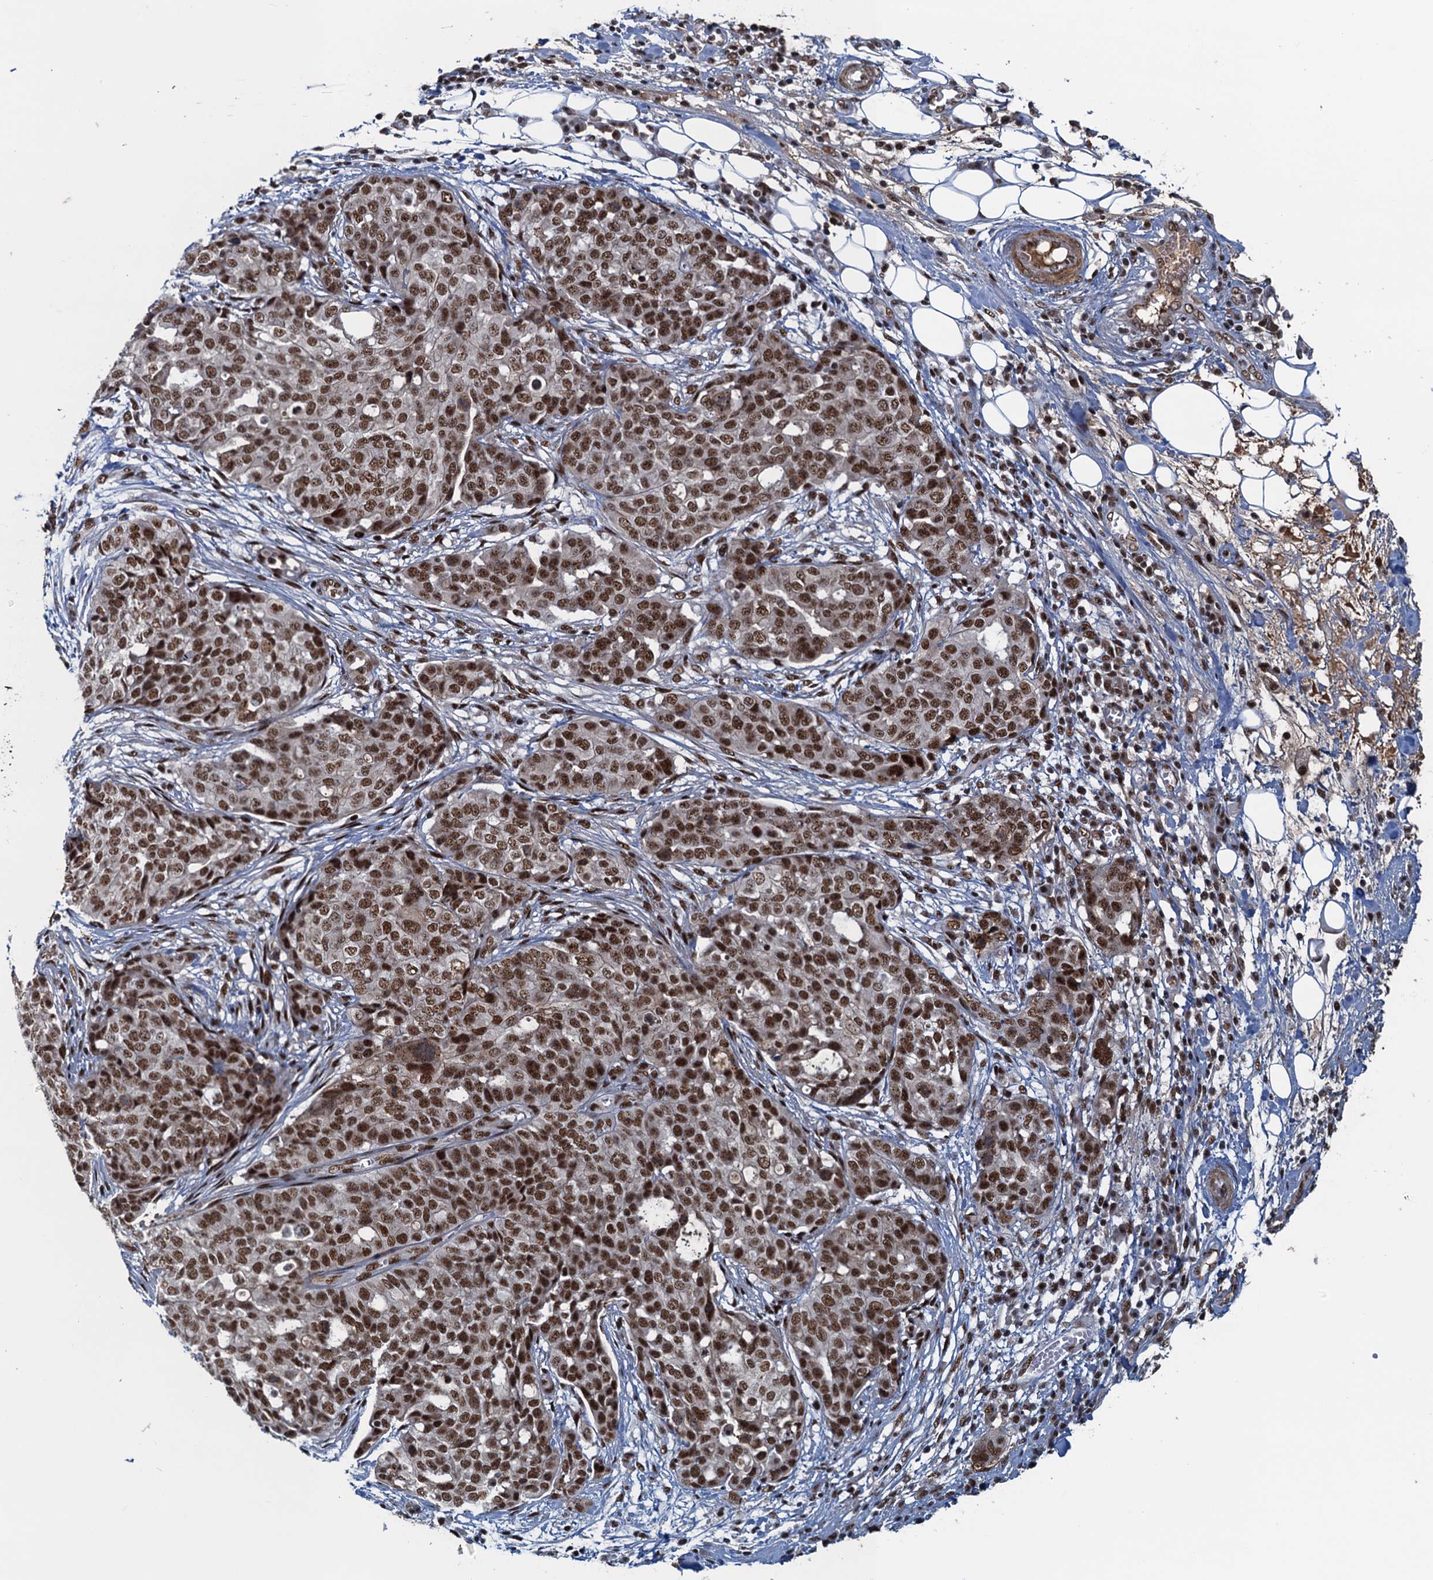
{"staining": {"intensity": "strong", "quantity": ">75%", "location": "nuclear"}, "tissue": "ovarian cancer", "cell_type": "Tumor cells", "image_type": "cancer", "snomed": [{"axis": "morphology", "description": "Cystadenocarcinoma, serous, NOS"}, {"axis": "topography", "description": "Soft tissue"}, {"axis": "topography", "description": "Ovary"}], "caption": "Ovarian serous cystadenocarcinoma stained for a protein demonstrates strong nuclear positivity in tumor cells.", "gene": "ZC3H18", "patient": {"sex": "female", "age": 57}}